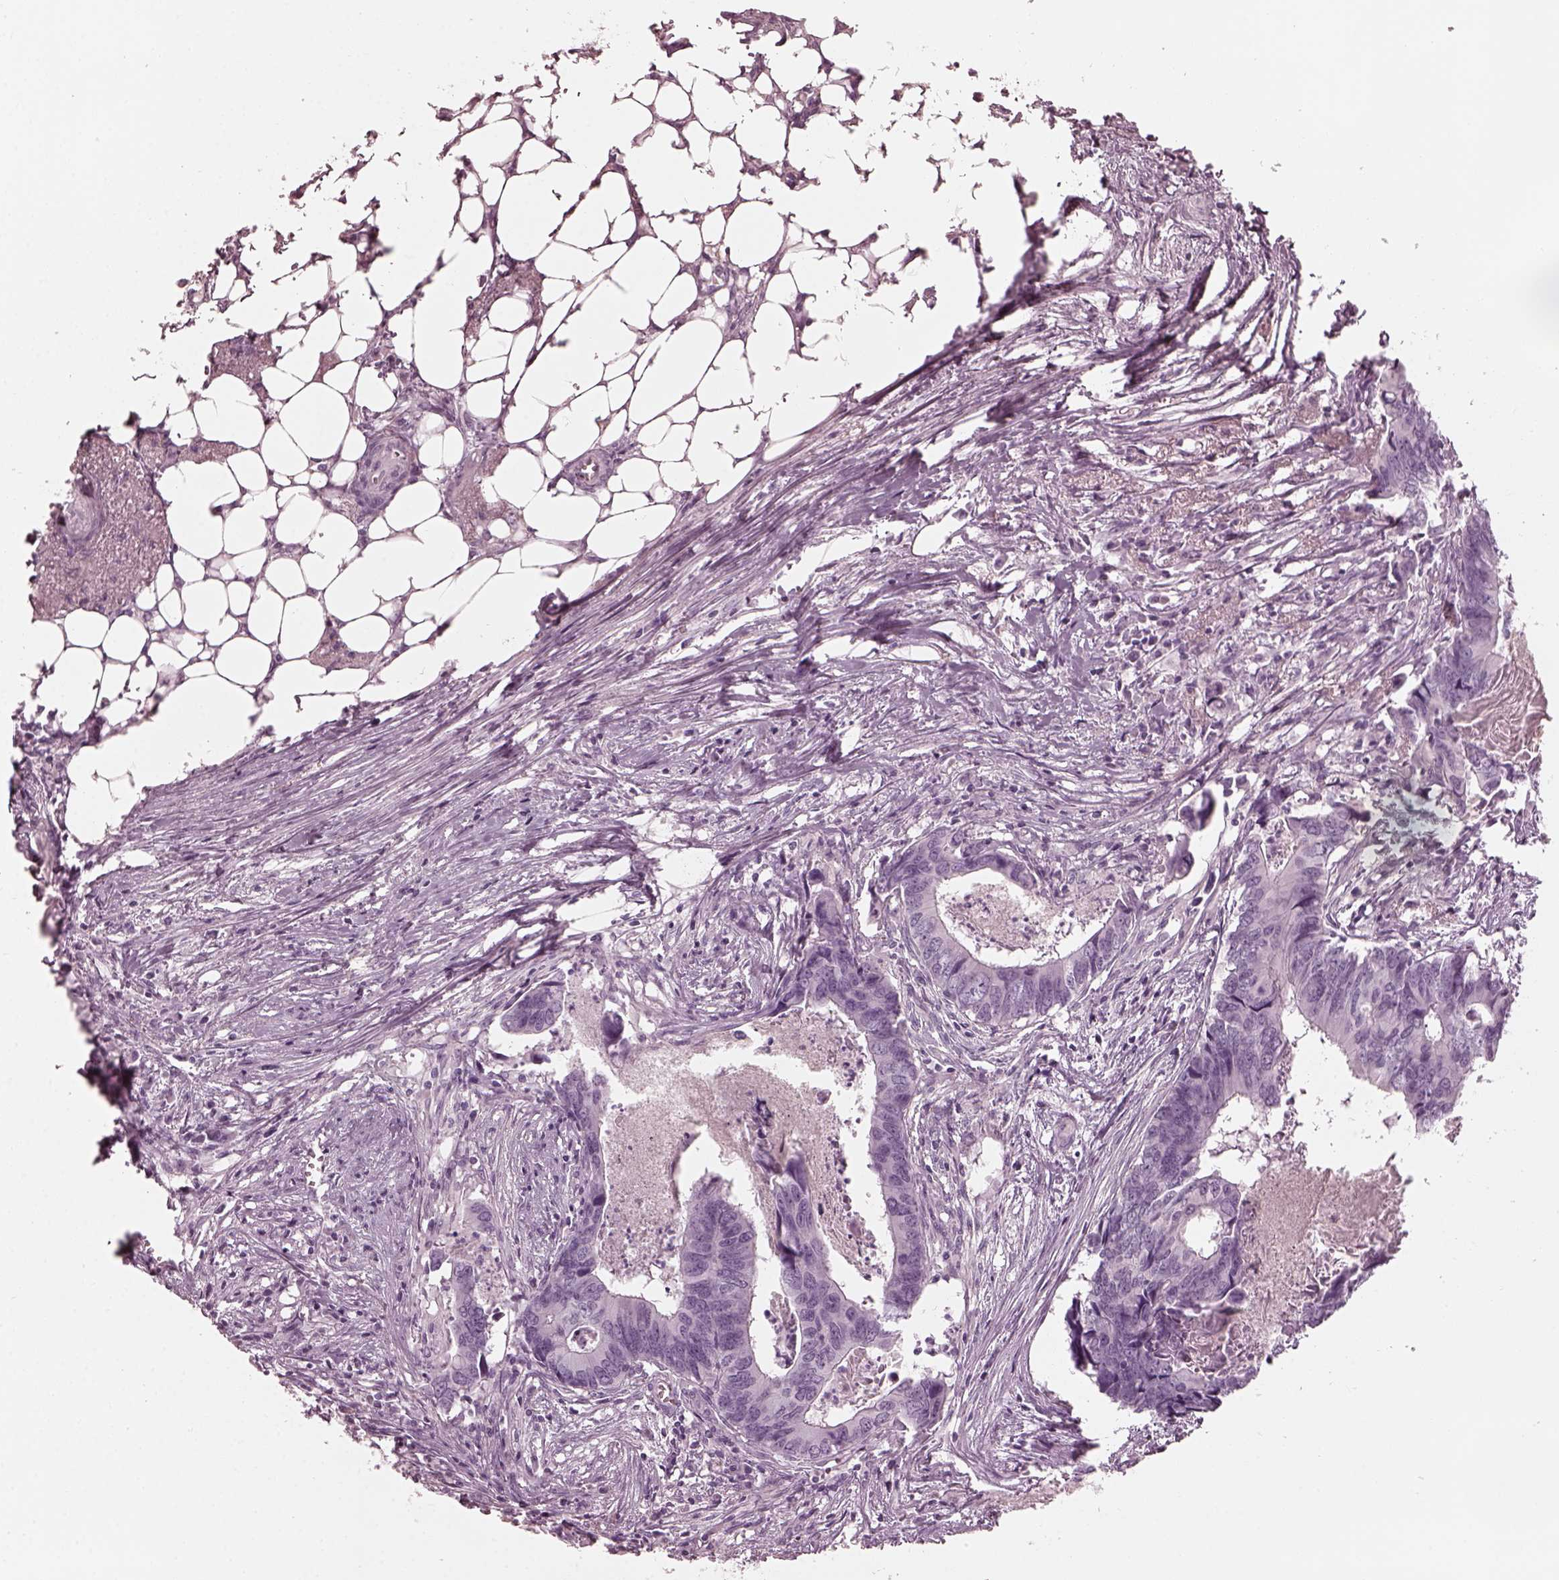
{"staining": {"intensity": "negative", "quantity": "none", "location": "none"}, "tissue": "colorectal cancer", "cell_type": "Tumor cells", "image_type": "cancer", "snomed": [{"axis": "morphology", "description": "Adenocarcinoma, NOS"}, {"axis": "topography", "description": "Colon"}], "caption": "Immunohistochemical staining of human colorectal cancer demonstrates no significant expression in tumor cells.", "gene": "GRM6", "patient": {"sex": "female", "age": 82}}